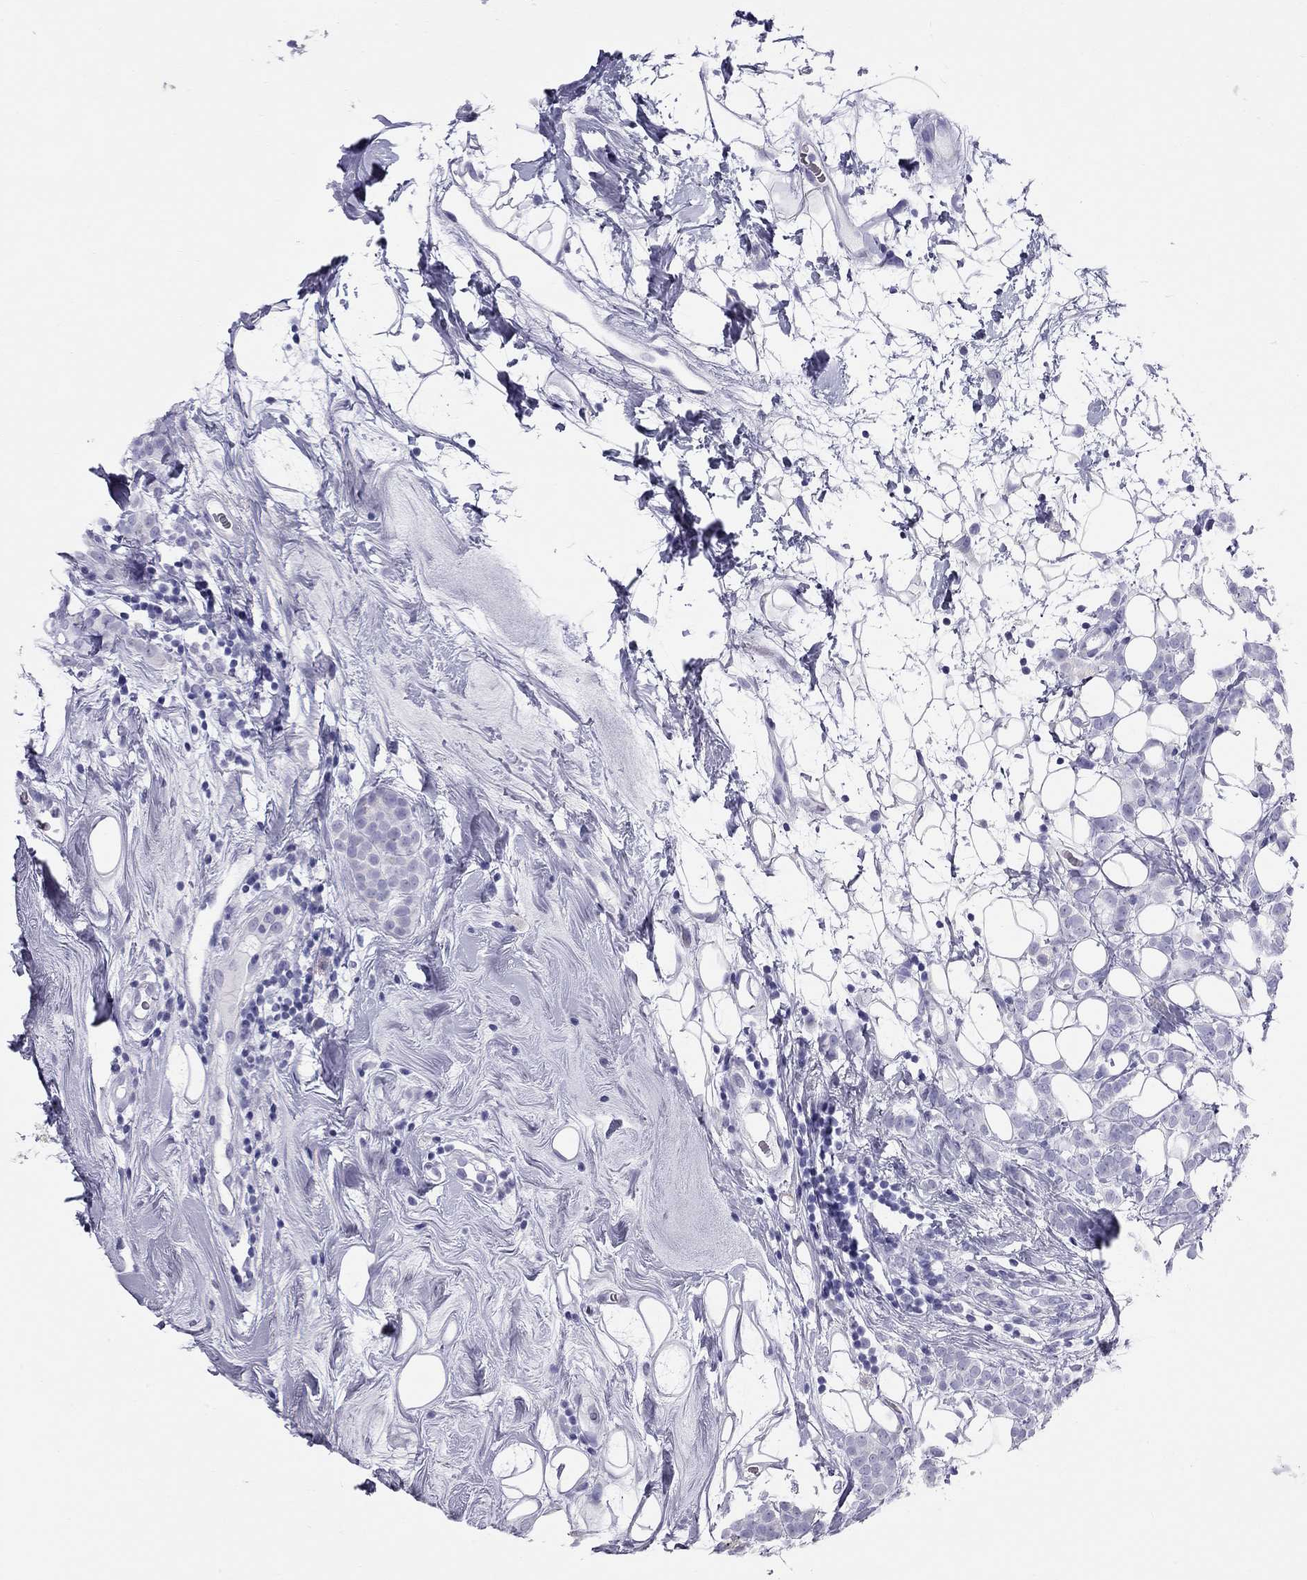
{"staining": {"intensity": "negative", "quantity": "none", "location": "none"}, "tissue": "breast cancer", "cell_type": "Tumor cells", "image_type": "cancer", "snomed": [{"axis": "morphology", "description": "Lobular carcinoma"}, {"axis": "topography", "description": "Breast"}], "caption": "The photomicrograph demonstrates no significant expression in tumor cells of breast lobular carcinoma.", "gene": "TRPM3", "patient": {"sex": "female", "age": 49}}